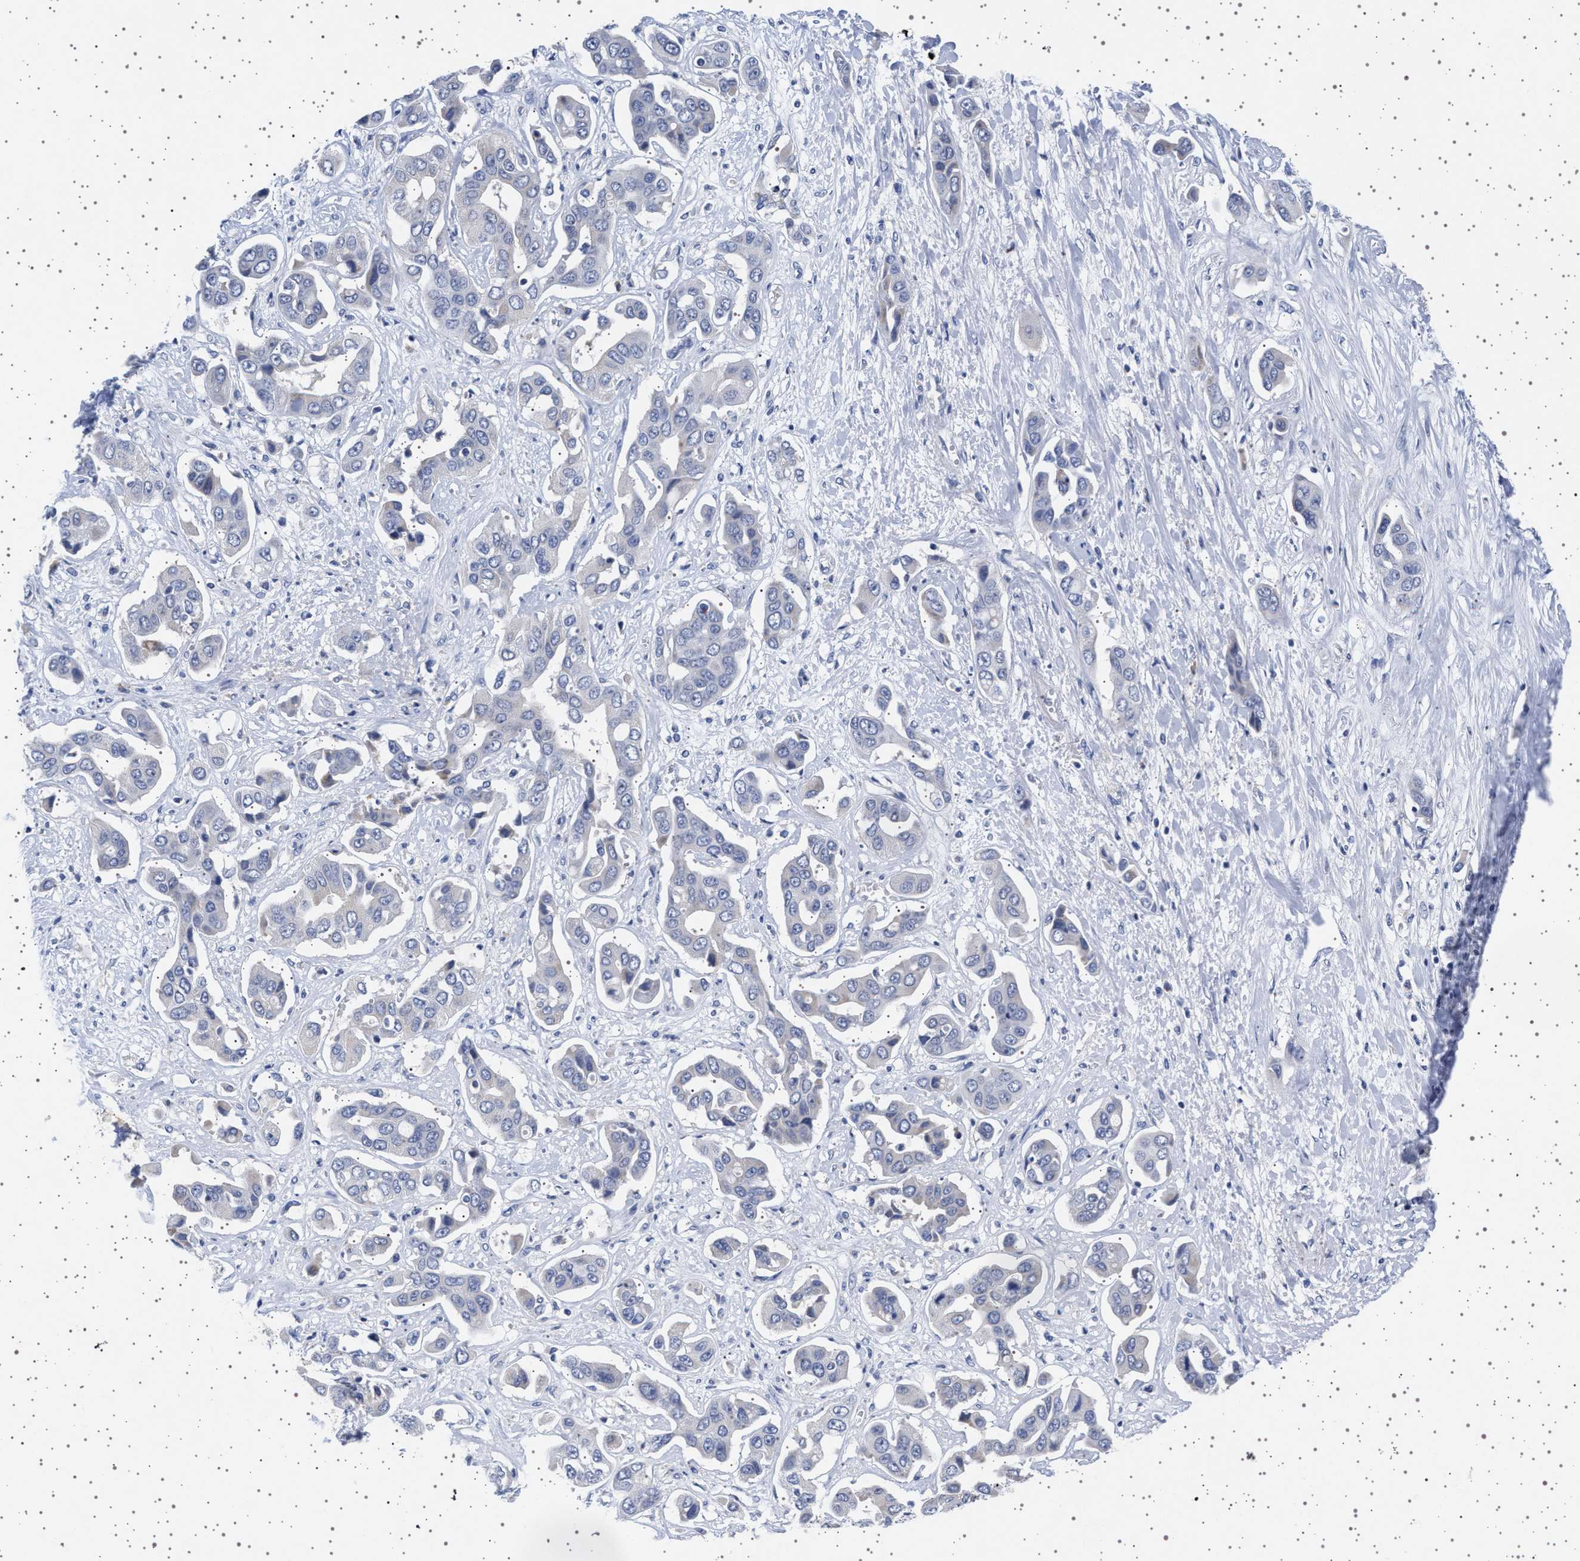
{"staining": {"intensity": "negative", "quantity": "none", "location": "none"}, "tissue": "liver cancer", "cell_type": "Tumor cells", "image_type": "cancer", "snomed": [{"axis": "morphology", "description": "Cholangiocarcinoma"}, {"axis": "topography", "description": "Liver"}], "caption": "Immunohistochemistry (IHC) photomicrograph of neoplastic tissue: liver cancer stained with DAB (3,3'-diaminobenzidine) reveals no significant protein positivity in tumor cells.", "gene": "TRMT10B", "patient": {"sex": "female", "age": 52}}